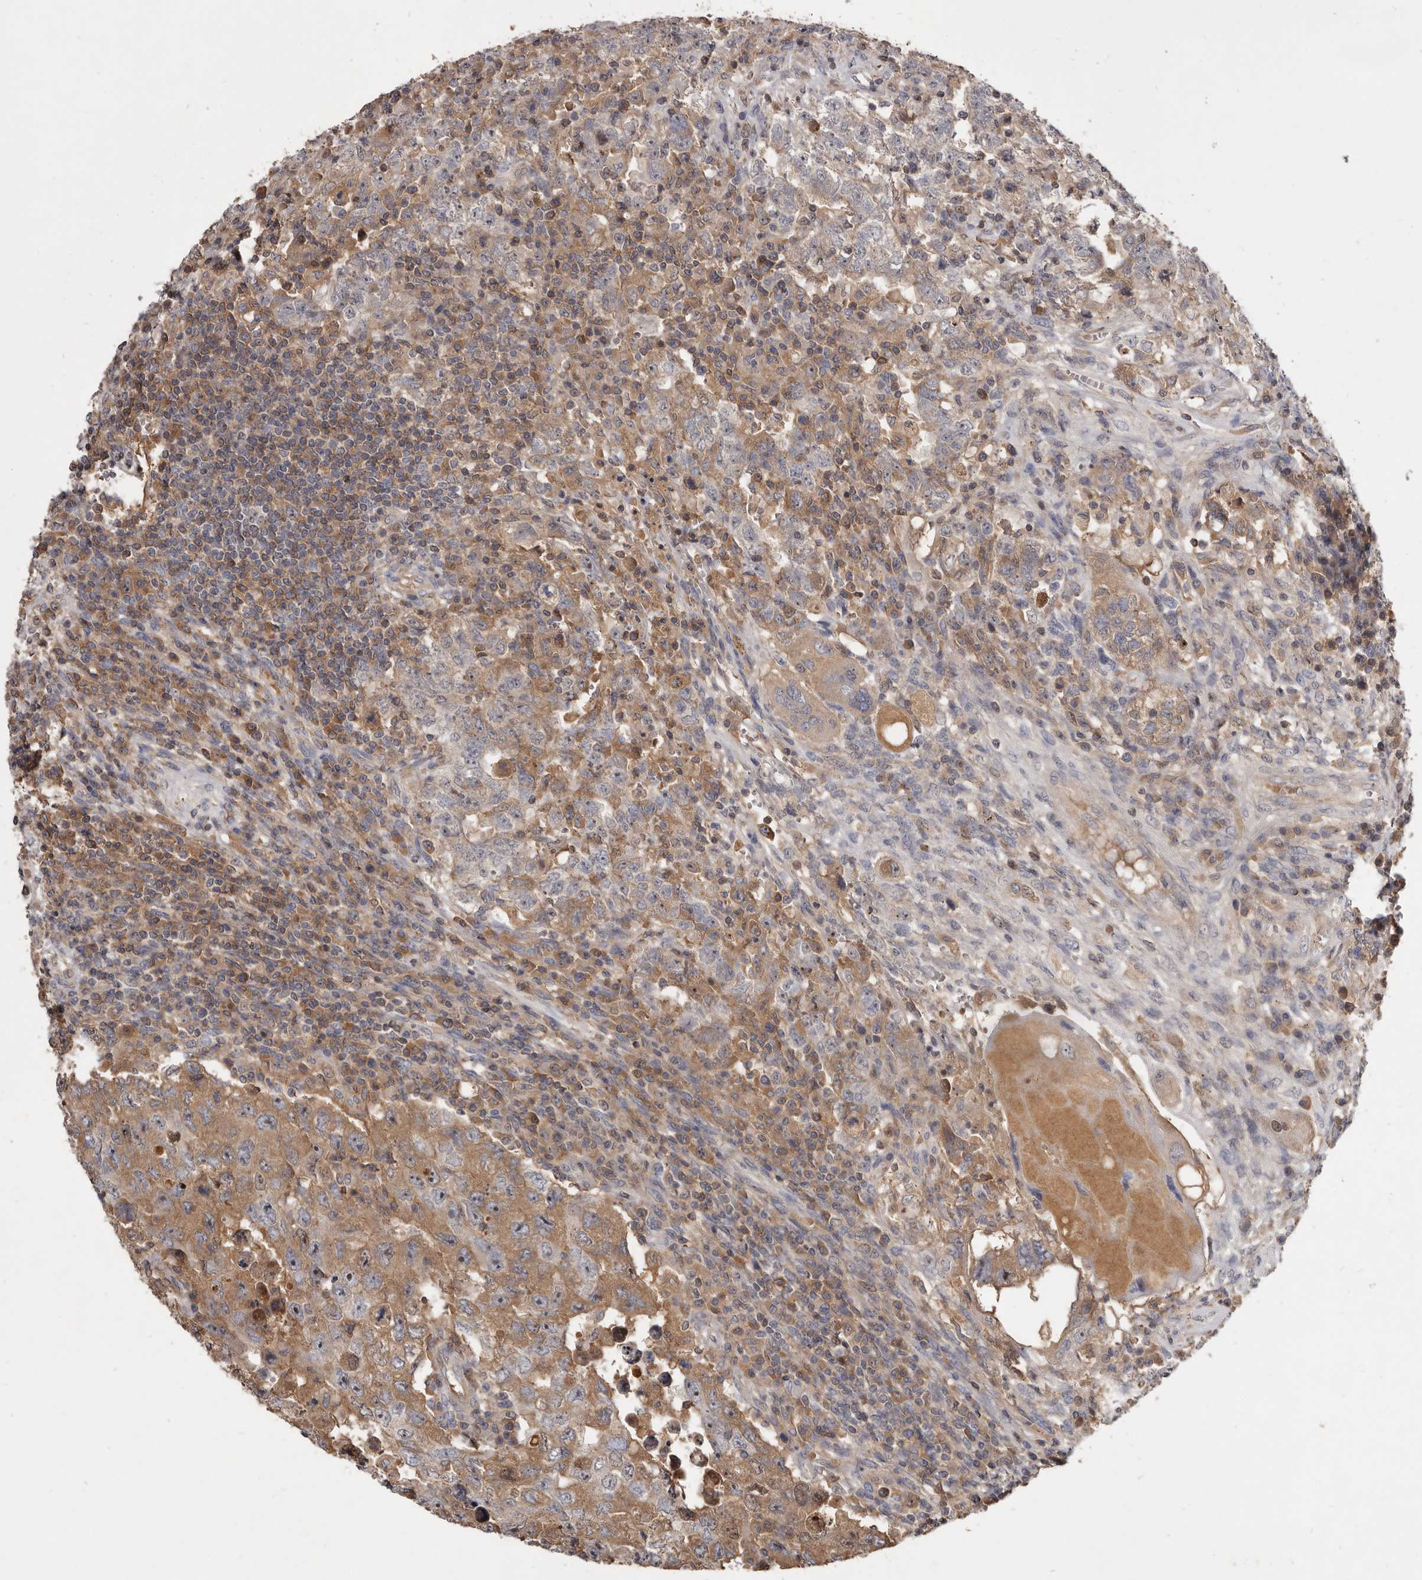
{"staining": {"intensity": "moderate", "quantity": ">75%", "location": "cytoplasmic/membranous,nuclear"}, "tissue": "testis cancer", "cell_type": "Tumor cells", "image_type": "cancer", "snomed": [{"axis": "morphology", "description": "Carcinoma, Embryonal, NOS"}, {"axis": "topography", "description": "Testis"}], "caption": "A medium amount of moderate cytoplasmic/membranous and nuclear positivity is present in approximately >75% of tumor cells in testis cancer (embryonal carcinoma) tissue.", "gene": "TTC39A", "patient": {"sex": "male", "age": 26}}